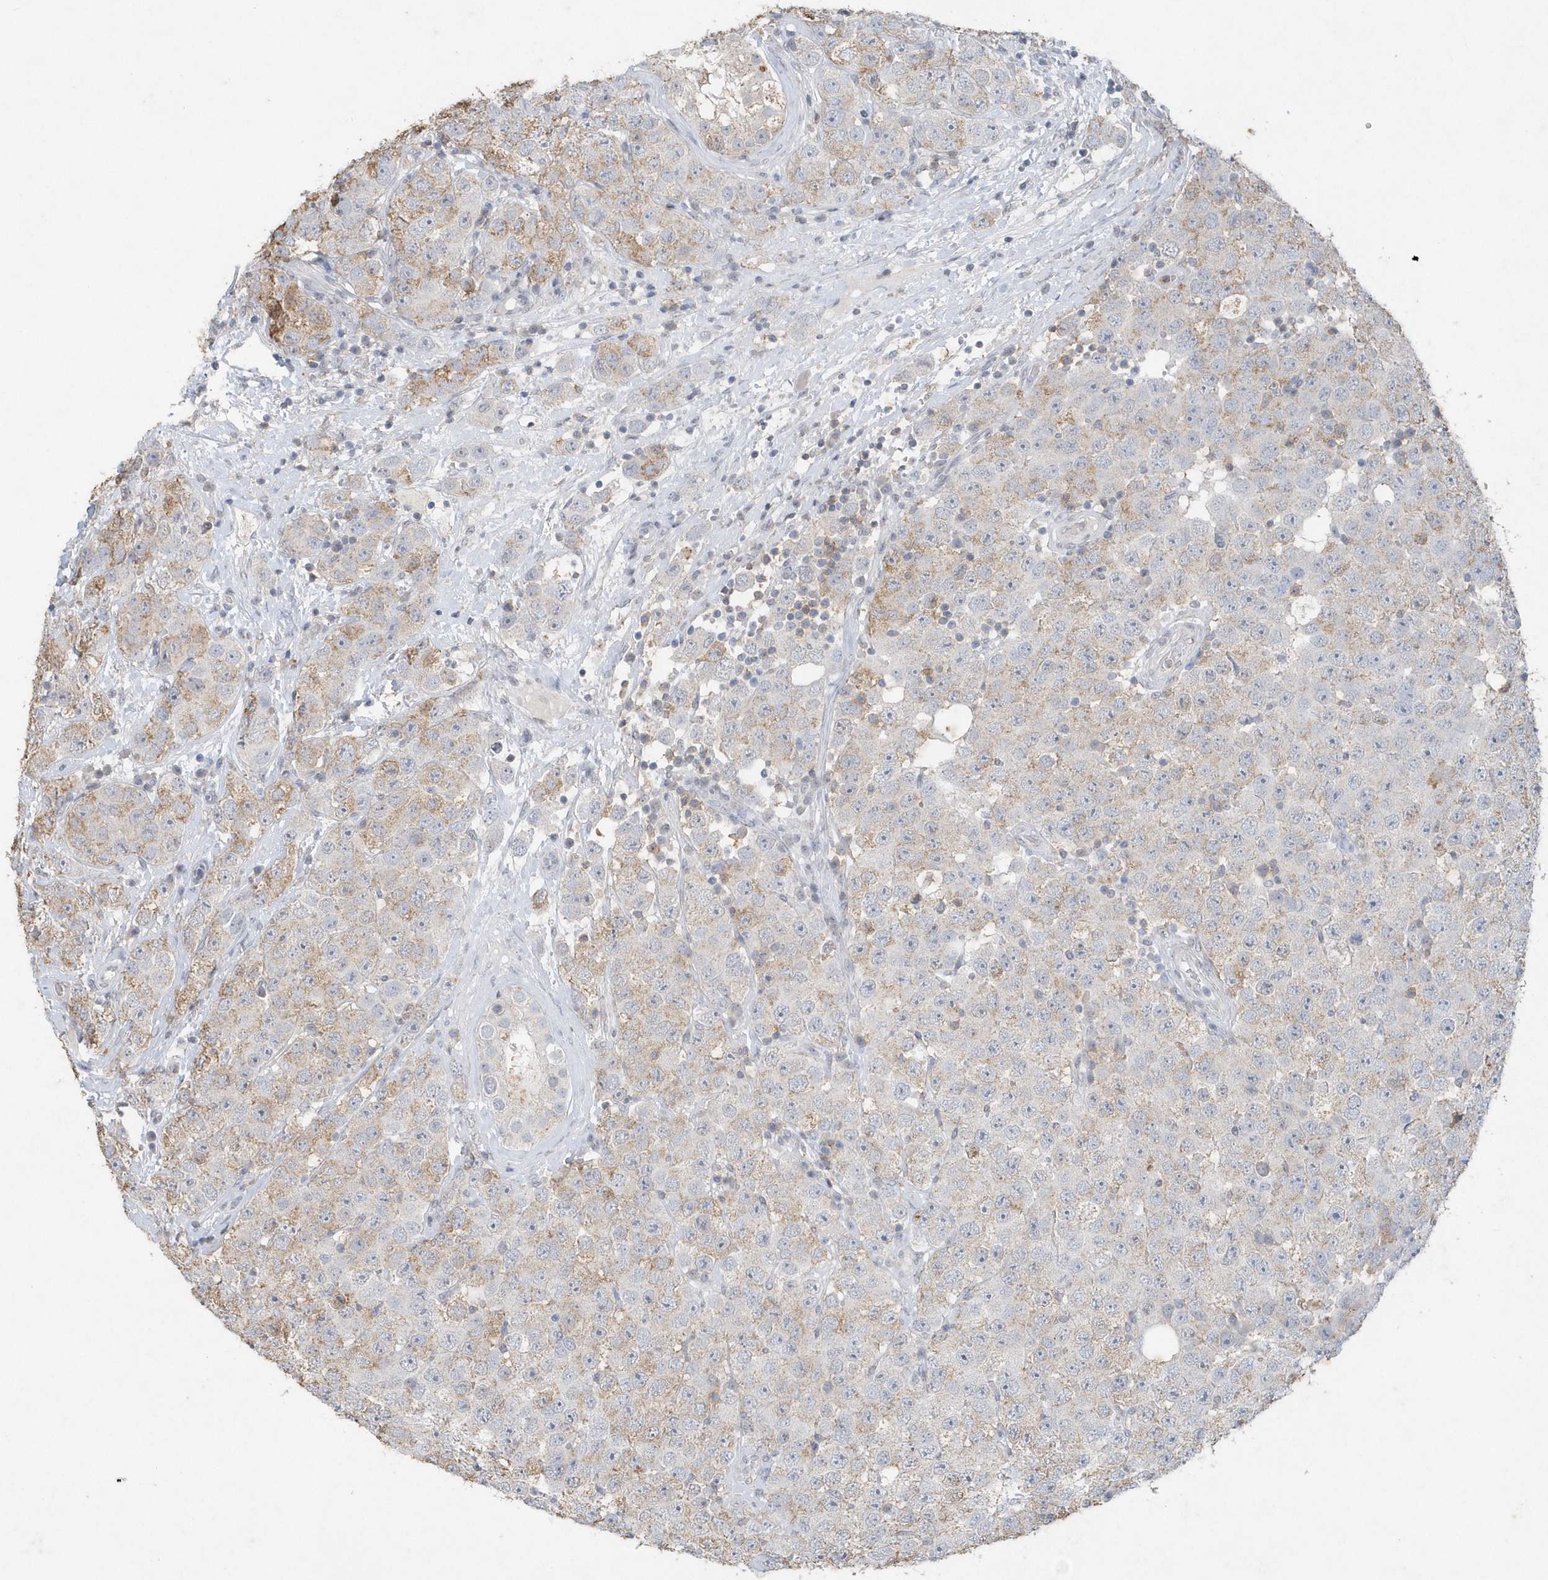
{"staining": {"intensity": "moderate", "quantity": "25%-75%", "location": "cytoplasmic/membranous"}, "tissue": "testis cancer", "cell_type": "Tumor cells", "image_type": "cancer", "snomed": [{"axis": "morphology", "description": "Seminoma, NOS"}, {"axis": "topography", "description": "Testis"}], "caption": "Testis cancer (seminoma) stained with DAB (3,3'-diaminobenzidine) IHC reveals medium levels of moderate cytoplasmic/membranous positivity in about 25%-75% of tumor cells.", "gene": "PDCD1", "patient": {"sex": "male", "age": 28}}